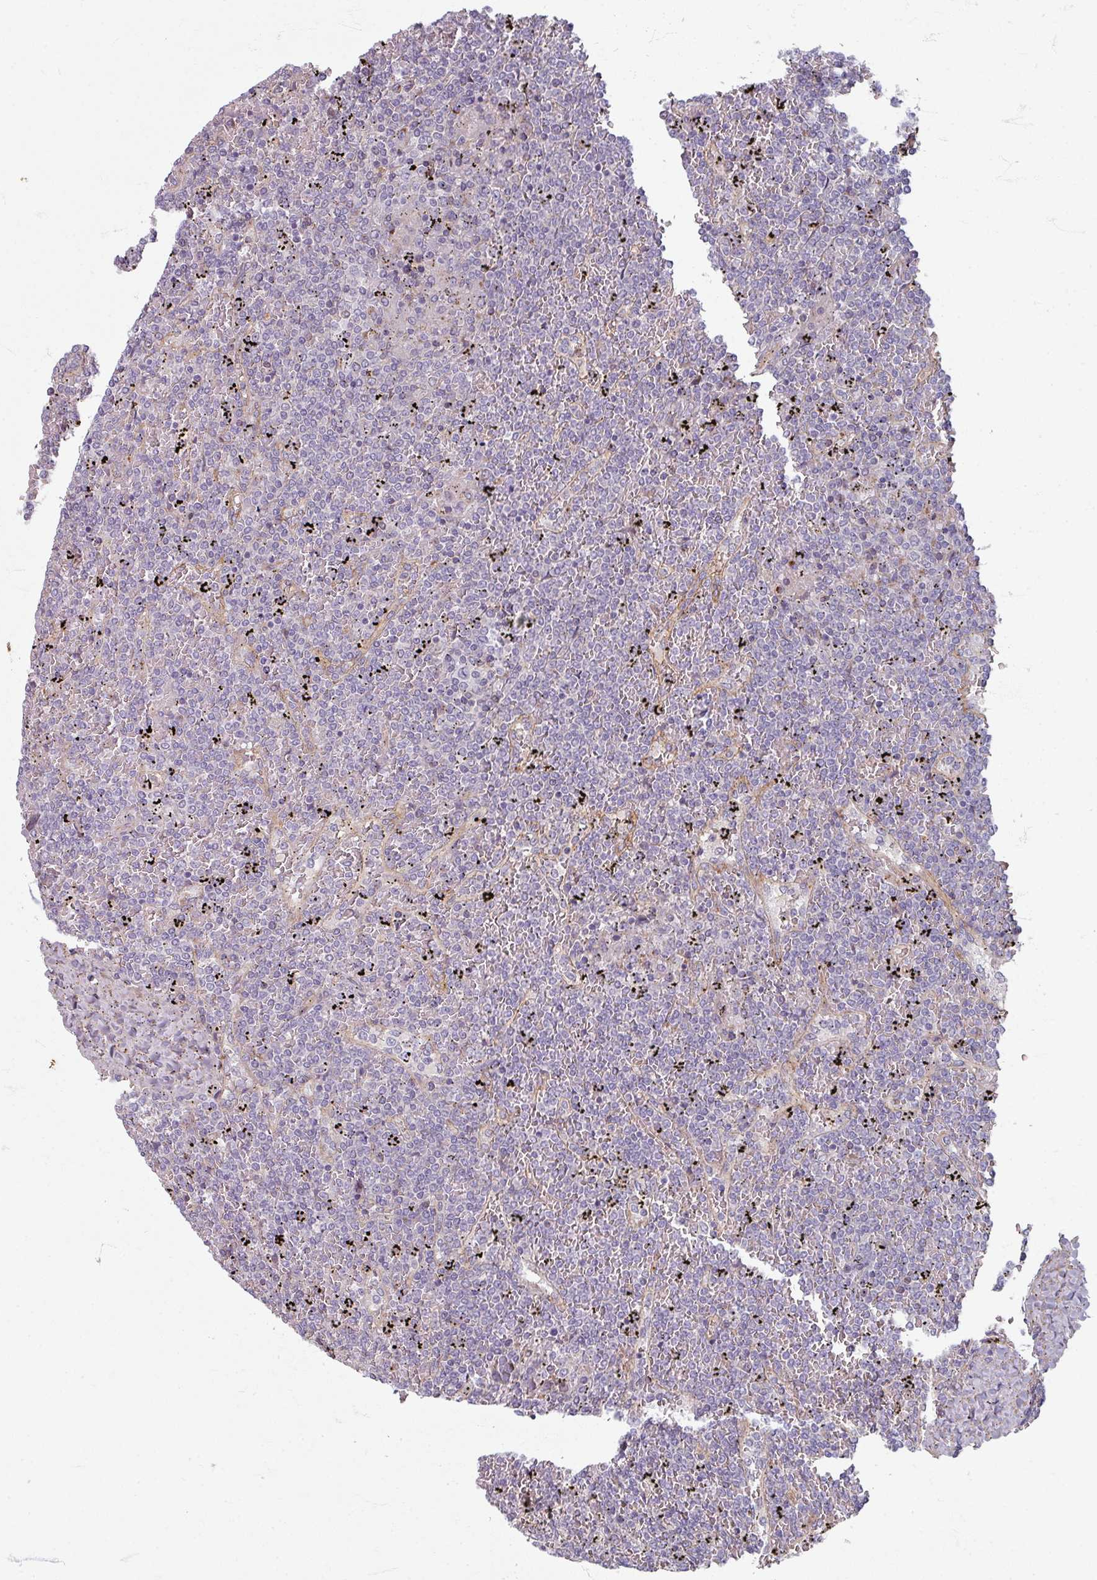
{"staining": {"intensity": "negative", "quantity": "none", "location": "none"}, "tissue": "lymphoma", "cell_type": "Tumor cells", "image_type": "cancer", "snomed": [{"axis": "morphology", "description": "Malignant lymphoma, non-Hodgkin's type, Low grade"}, {"axis": "topography", "description": "Spleen"}], "caption": "DAB (3,3'-diaminobenzidine) immunohistochemical staining of human low-grade malignant lymphoma, non-Hodgkin's type displays no significant staining in tumor cells.", "gene": "GABARAPL1", "patient": {"sex": "female", "age": 19}}